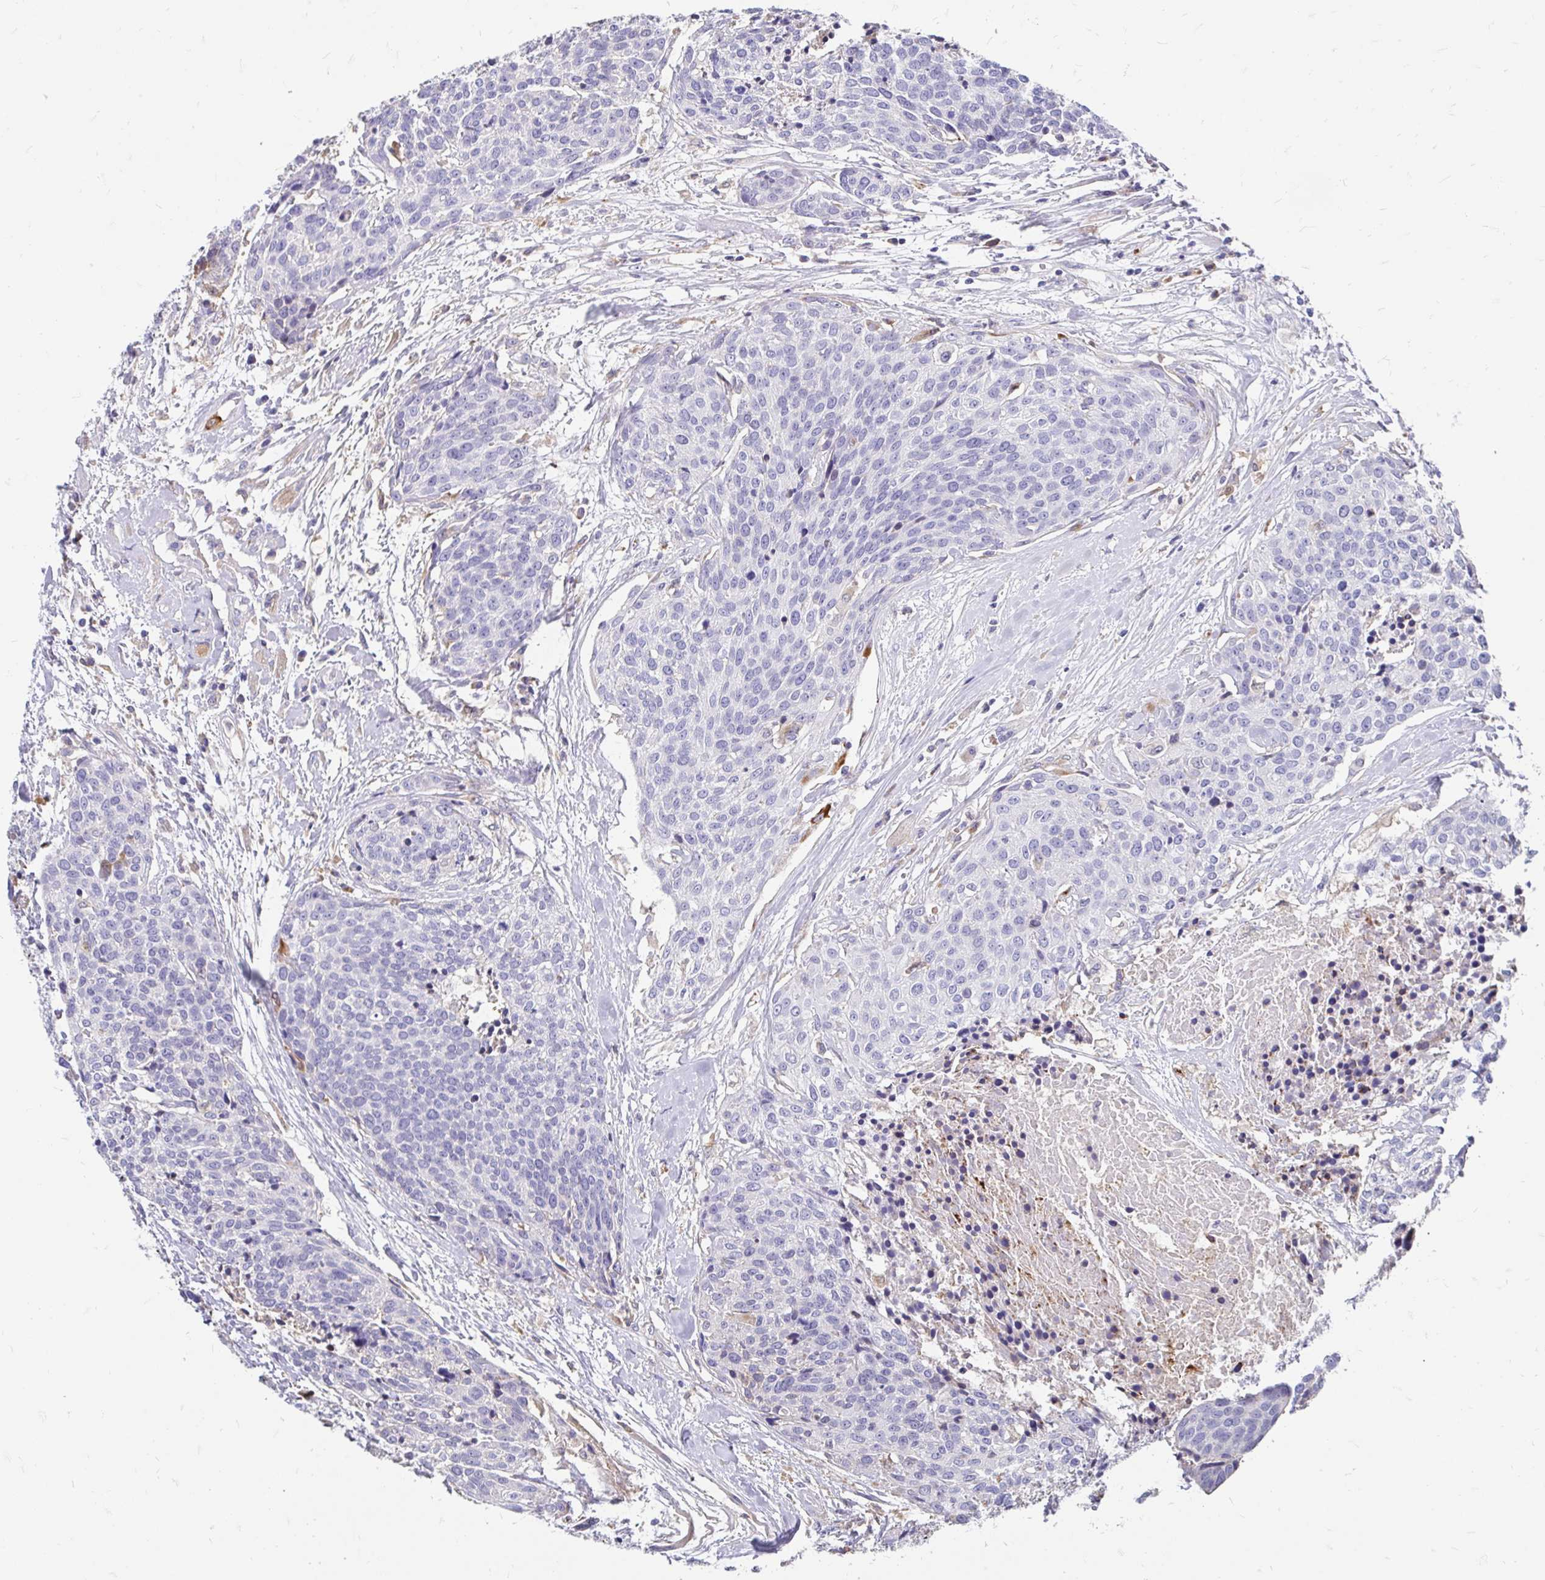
{"staining": {"intensity": "negative", "quantity": "none", "location": "none"}, "tissue": "head and neck cancer", "cell_type": "Tumor cells", "image_type": "cancer", "snomed": [{"axis": "morphology", "description": "Squamous cell carcinoma, NOS"}, {"axis": "topography", "description": "Oral tissue"}, {"axis": "topography", "description": "Head-Neck"}], "caption": "Immunohistochemistry micrograph of head and neck squamous cell carcinoma stained for a protein (brown), which exhibits no positivity in tumor cells.", "gene": "CDKL1", "patient": {"sex": "male", "age": 64}}